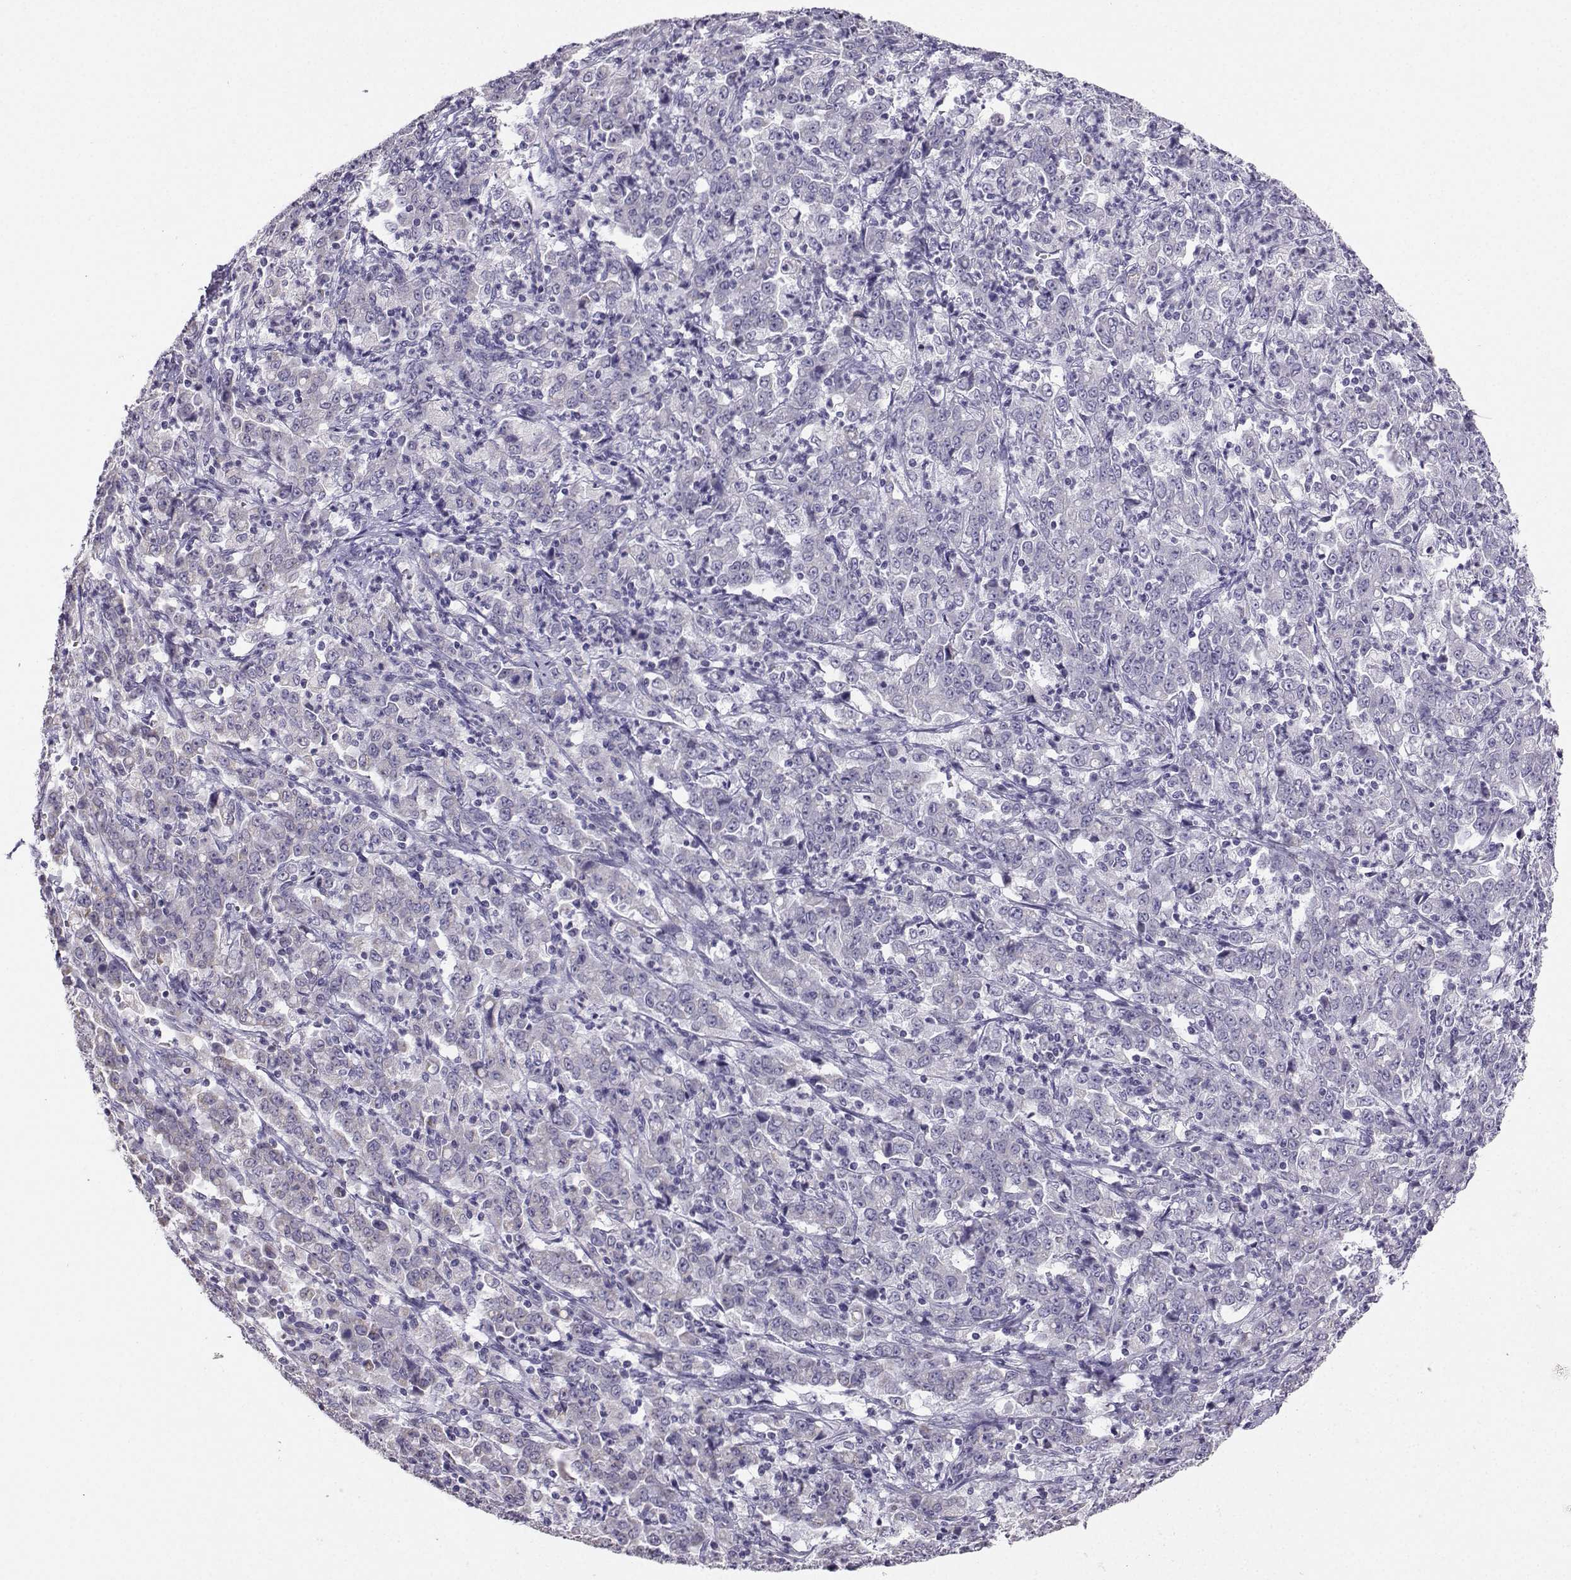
{"staining": {"intensity": "negative", "quantity": "none", "location": "none"}, "tissue": "stomach cancer", "cell_type": "Tumor cells", "image_type": "cancer", "snomed": [{"axis": "morphology", "description": "Adenocarcinoma, NOS"}, {"axis": "topography", "description": "Stomach, lower"}], "caption": "Immunohistochemistry (IHC) photomicrograph of adenocarcinoma (stomach) stained for a protein (brown), which exhibits no expression in tumor cells.", "gene": "AVP", "patient": {"sex": "female", "age": 71}}